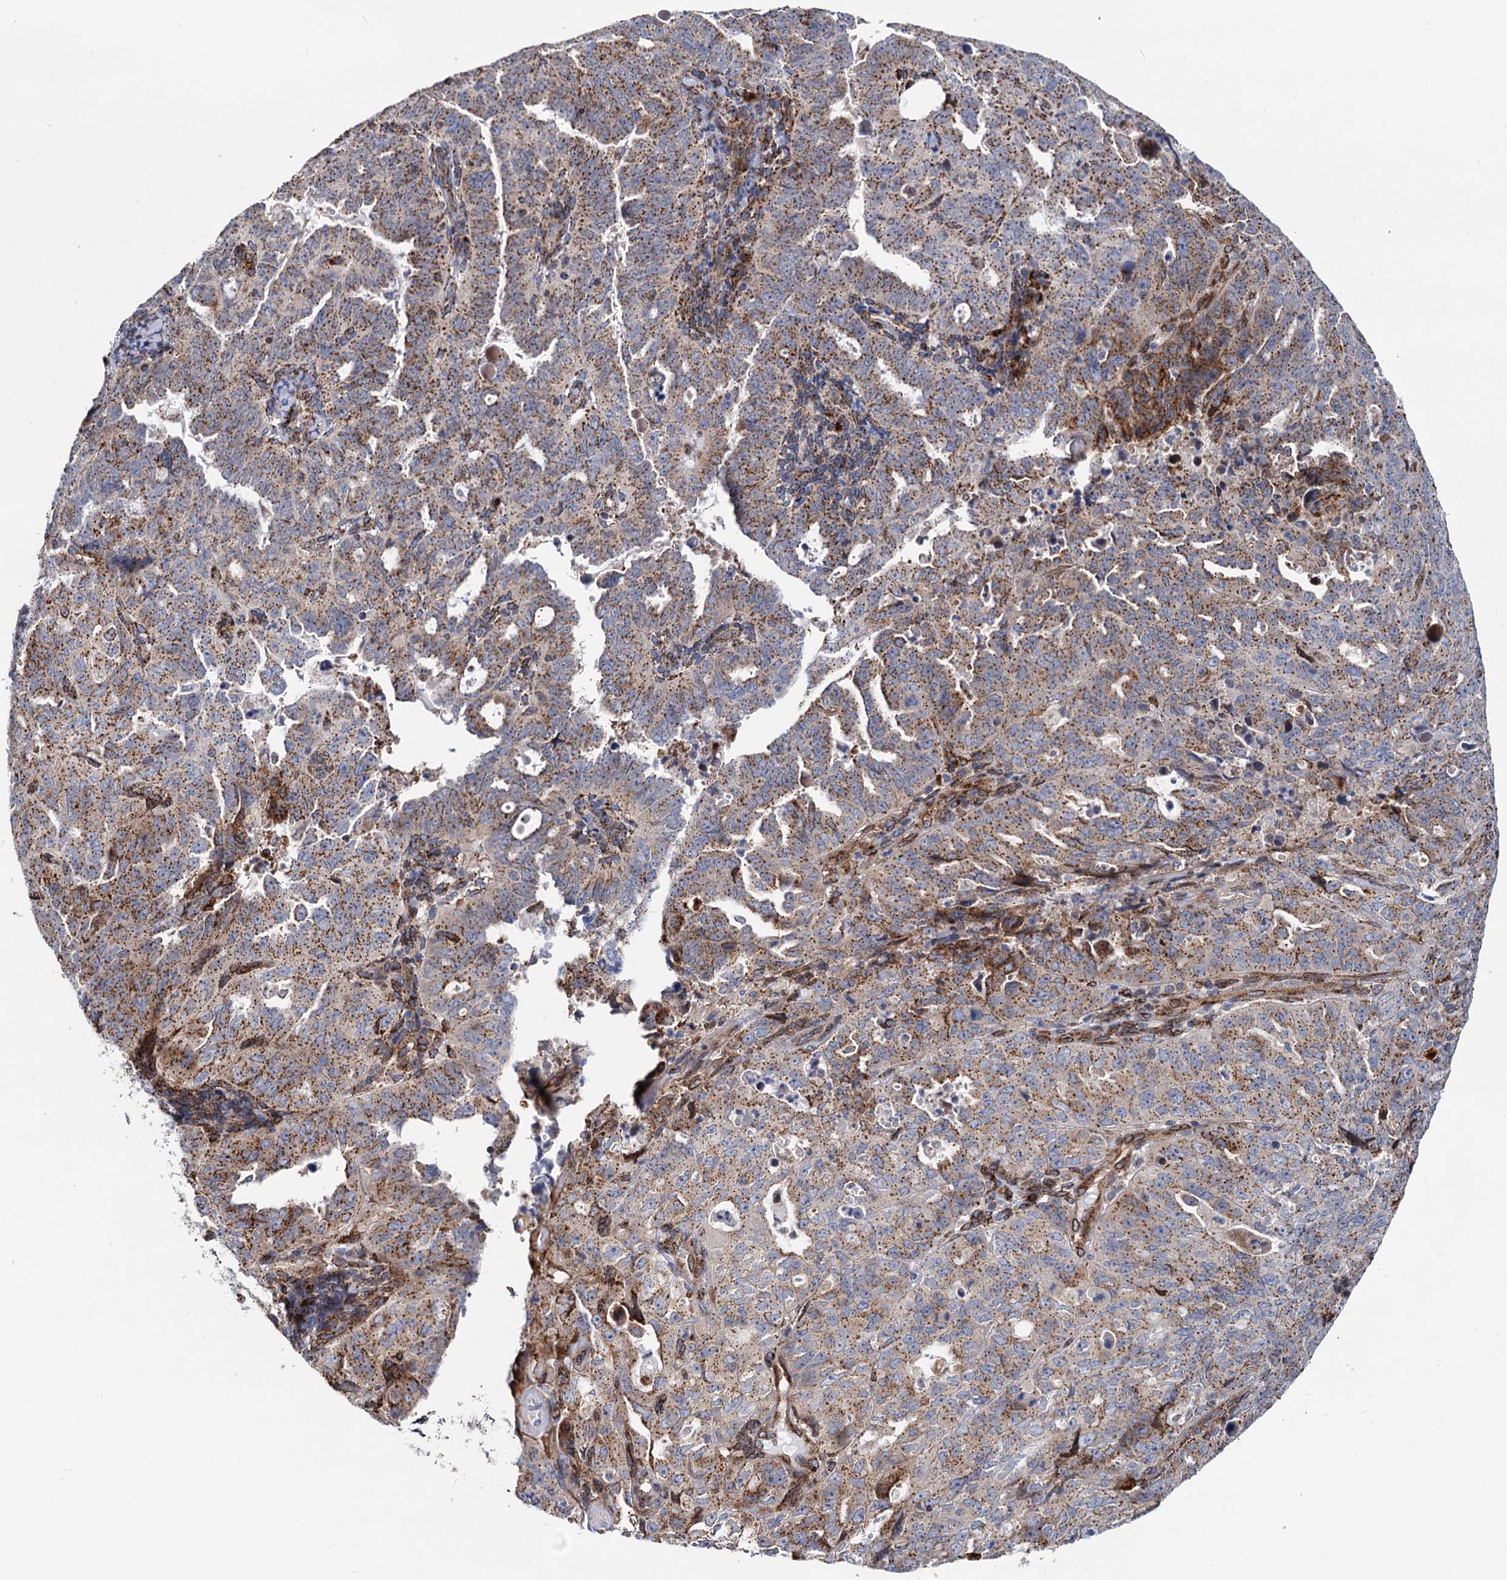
{"staining": {"intensity": "strong", "quantity": "25%-75%", "location": "cytoplasmic/membranous"}, "tissue": "endometrial cancer", "cell_type": "Tumor cells", "image_type": "cancer", "snomed": [{"axis": "morphology", "description": "Adenocarcinoma, NOS"}, {"axis": "topography", "description": "Endometrium"}], "caption": "An image showing strong cytoplasmic/membranous positivity in approximately 25%-75% of tumor cells in endometrial cancer, as visualized by brown immunohistochemical staining.", "gene": "SUPT20H", "patient": {"sex": "female", "age": 65}}